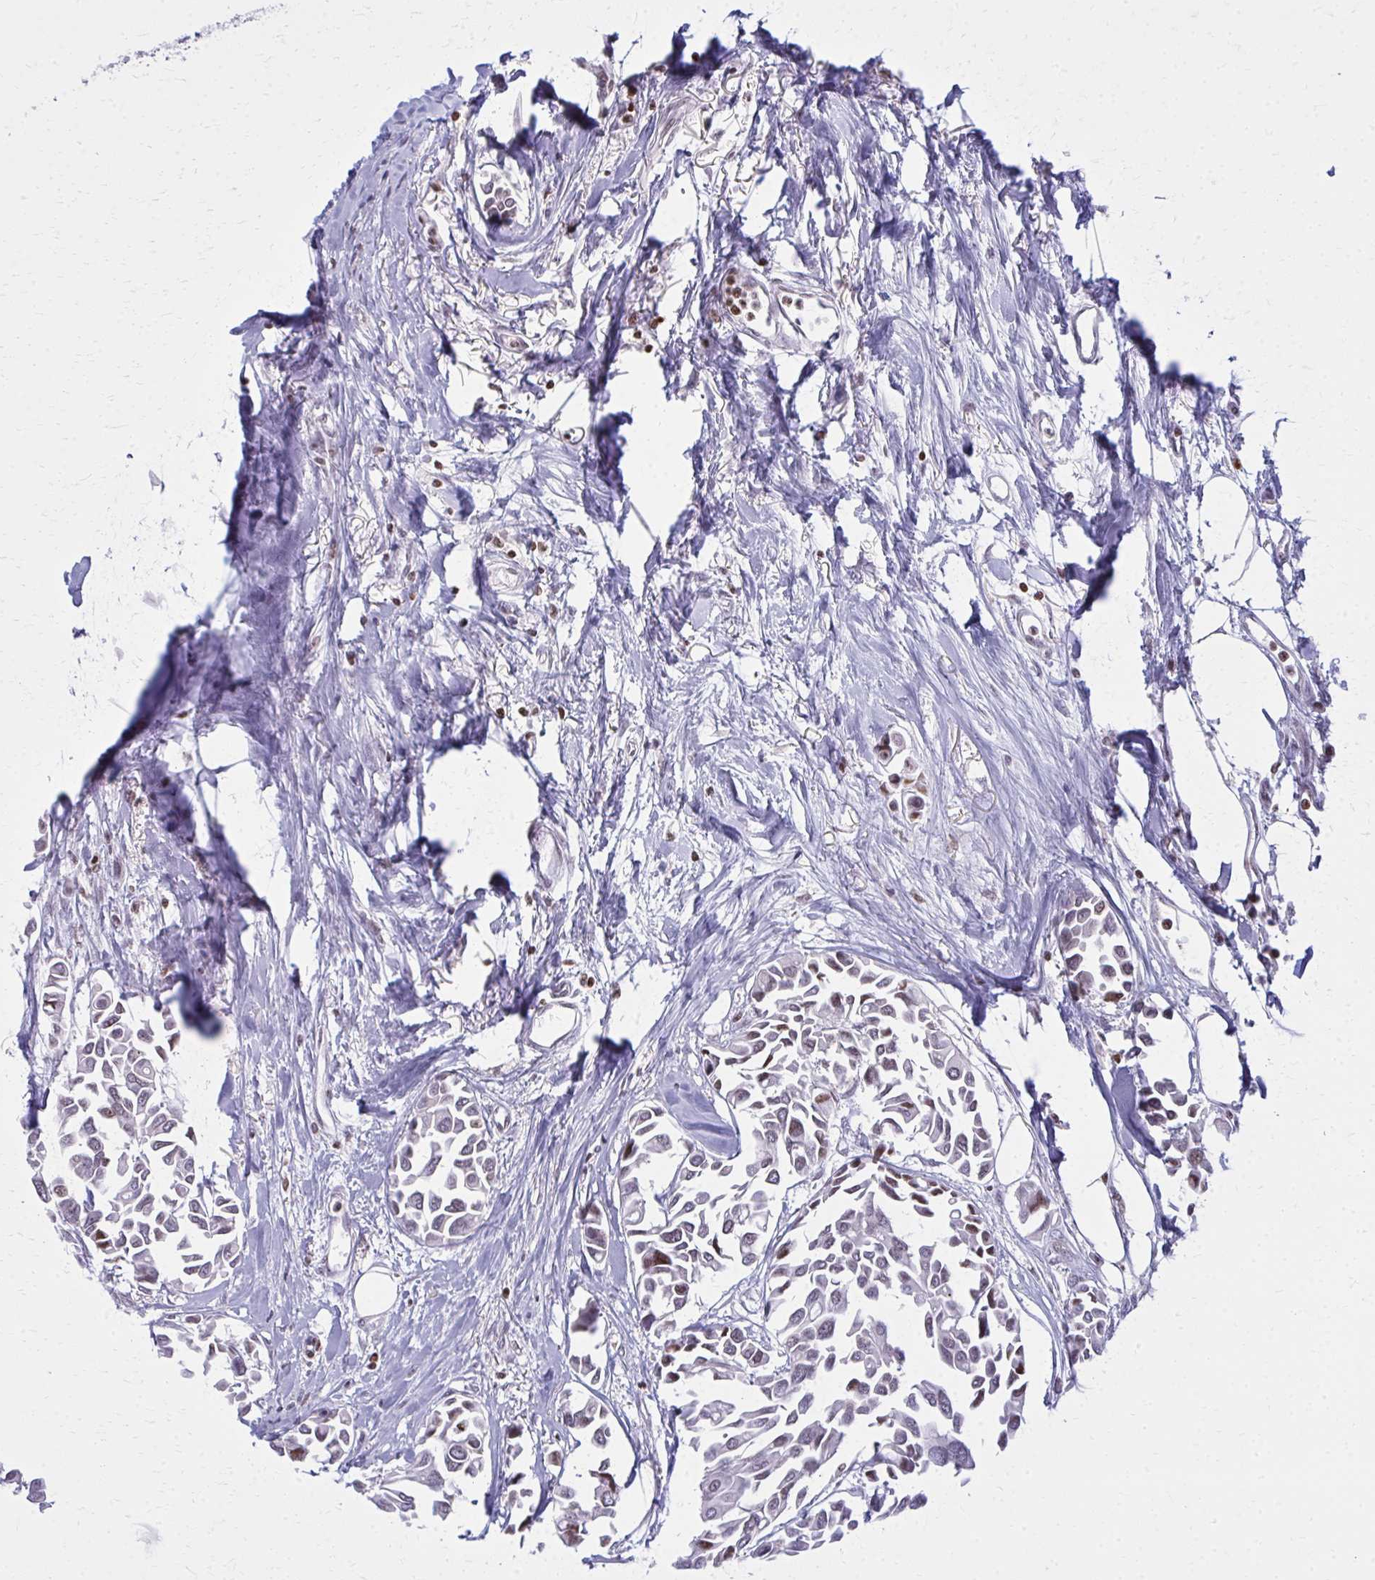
{"staining": {"intensity": "weak", "quantity": "<25%", "location": "nuclear"}, "tissue": "breast cancer", "cell_type": "Tumor cells", "image_type": "cancer", "snomed": [{"axis": "morphology", "description": "Duct carcinoma"}, {"axis": "topography", "description": "Breast"}], "caption": "Immunohistochemical staining of infiltrating ductal carcinoma (breast) exhibits no significant positivity in tumor cells.", "gene": "AP5M1", "patient": {"sex": "female", "age": 54}}